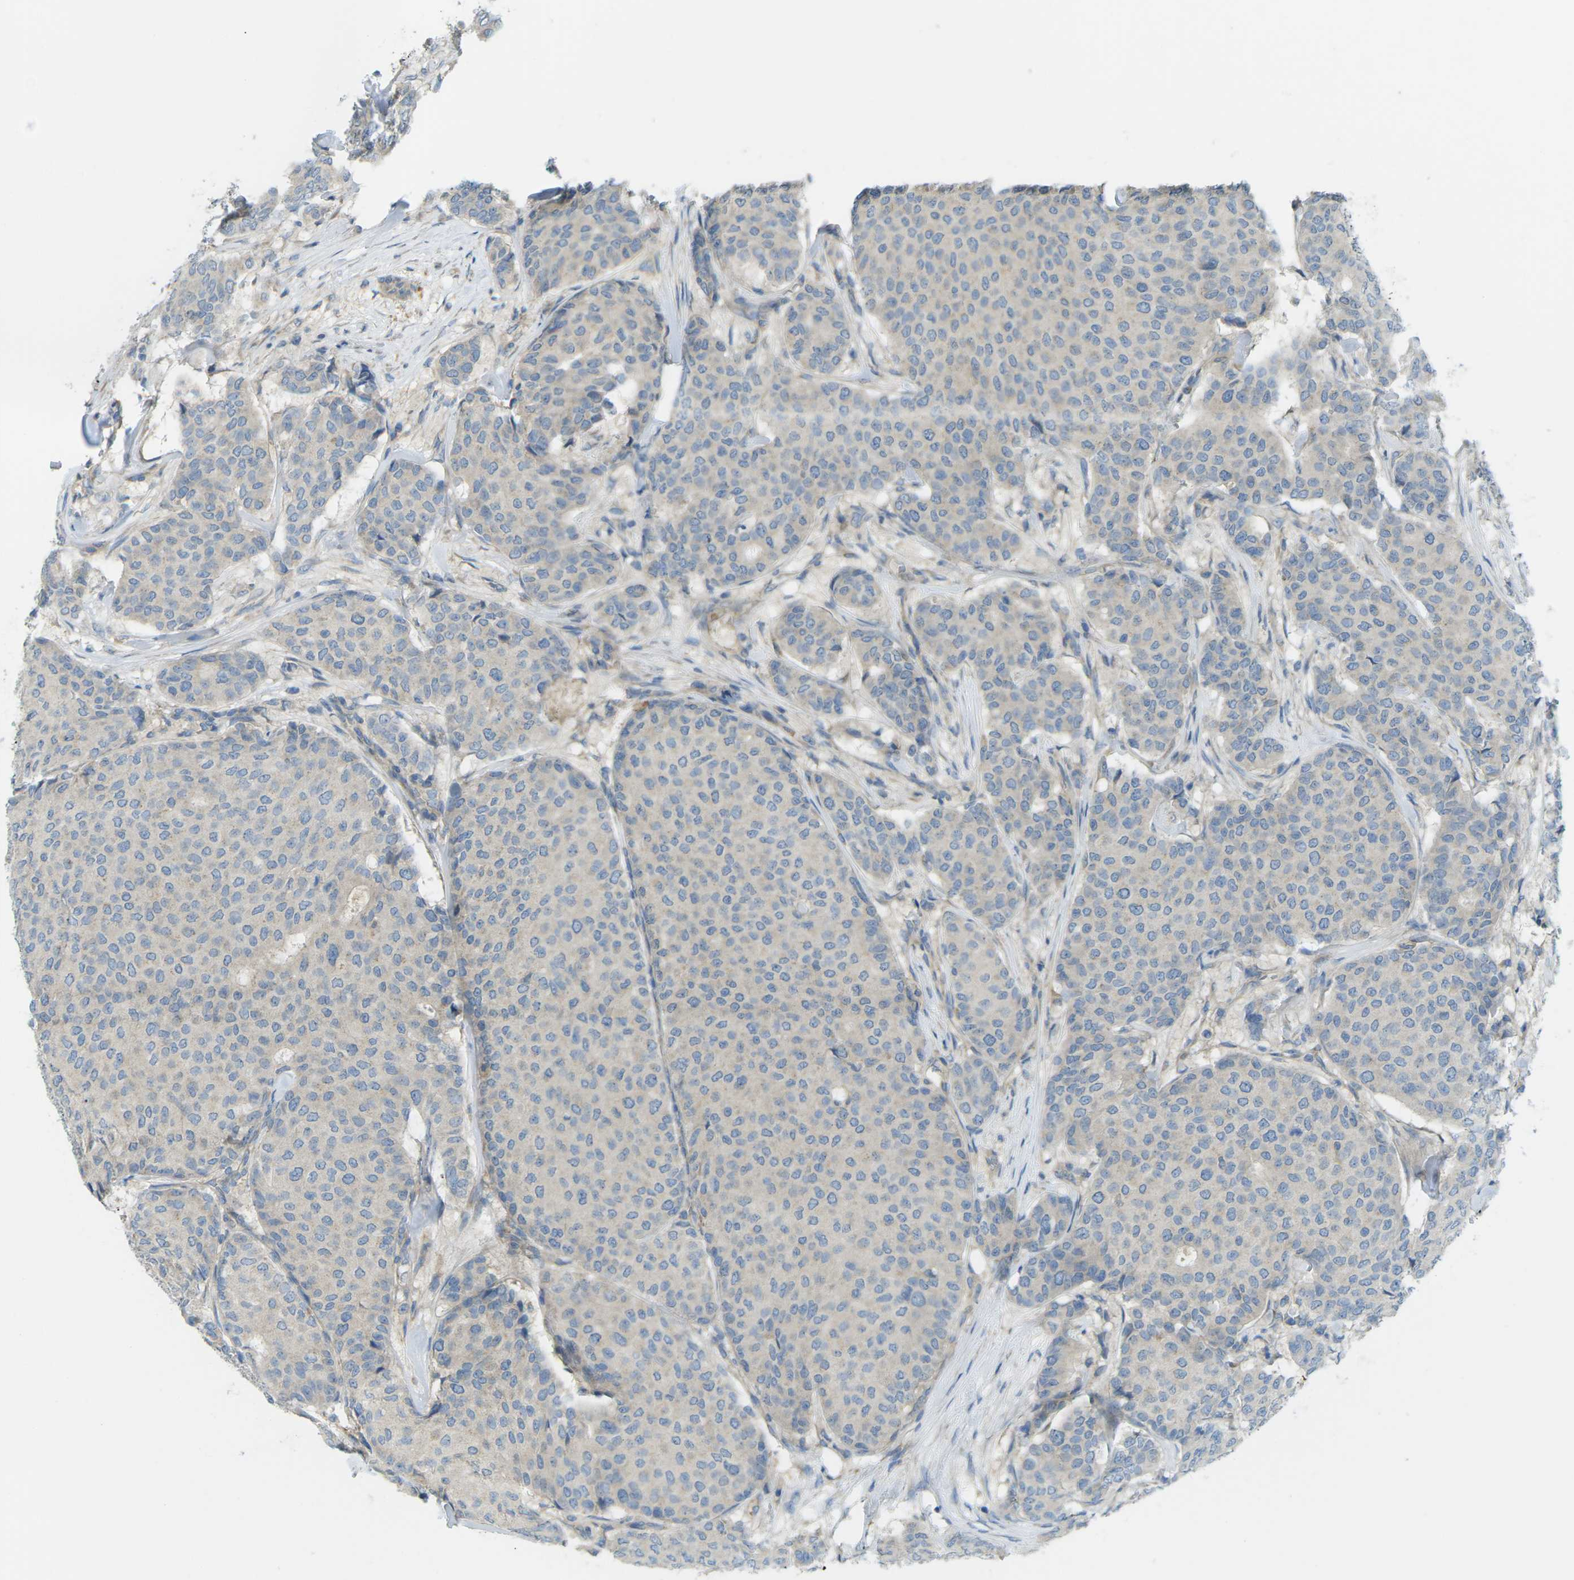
{"staining": {"intensity": "negative", "quantity": "none", "location": "none"}, "tissue": "breast cancer", "cell_type": "Tumor cells", "image_type": "cancer", "snomed": [{"axis": "morphology", "description": "Duct carcinoma"}, {"axis": "topography", "description": "Breast"}], "caption": "Protein analysis of breast cancer (infiltrating ductal carcinoma) displays no significant staining in tumor cells.", "gene": "MYLK4", "patient": {"sex": "female", "age": 75}}